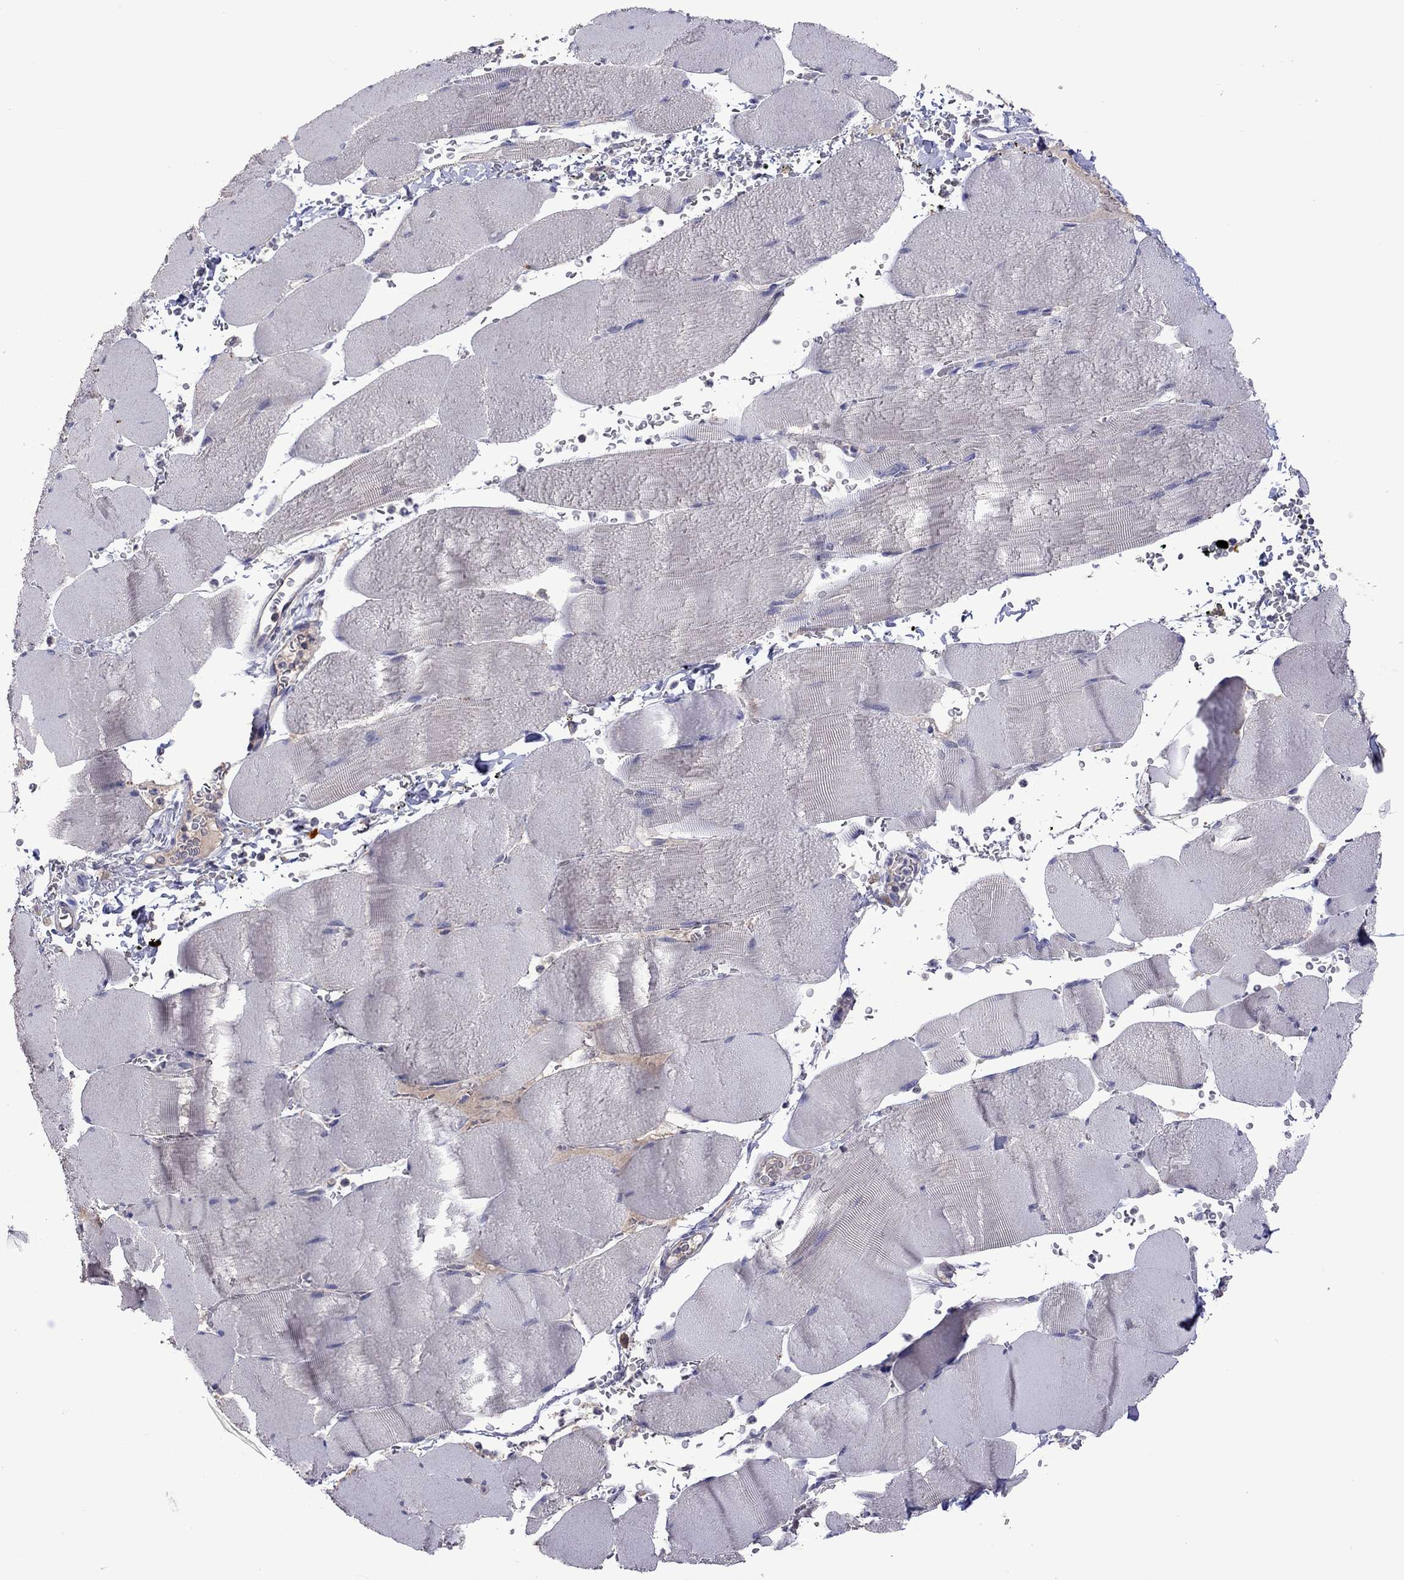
{"staining": {"intensity": "negative", "quantity": "none", "location": "none"}, "tissue": "skeletal muscle", "cell_type": "Myocytes", "image_type": "normal", "snomed": [{"axis": "morphology", "description": "Normal tissue, NOS"}, {"axis": "topography", "description": "Skeletal muscle"}], "caption": "Immunohistochemistry (IHC) of benign human skeletal muscle demonstrates no positivity in myocytes. (DAB IHC visualized using brightfield microscopy, high magnification).", "gene": "RTP5", "patient": {"sex": "male", "age": 56}}